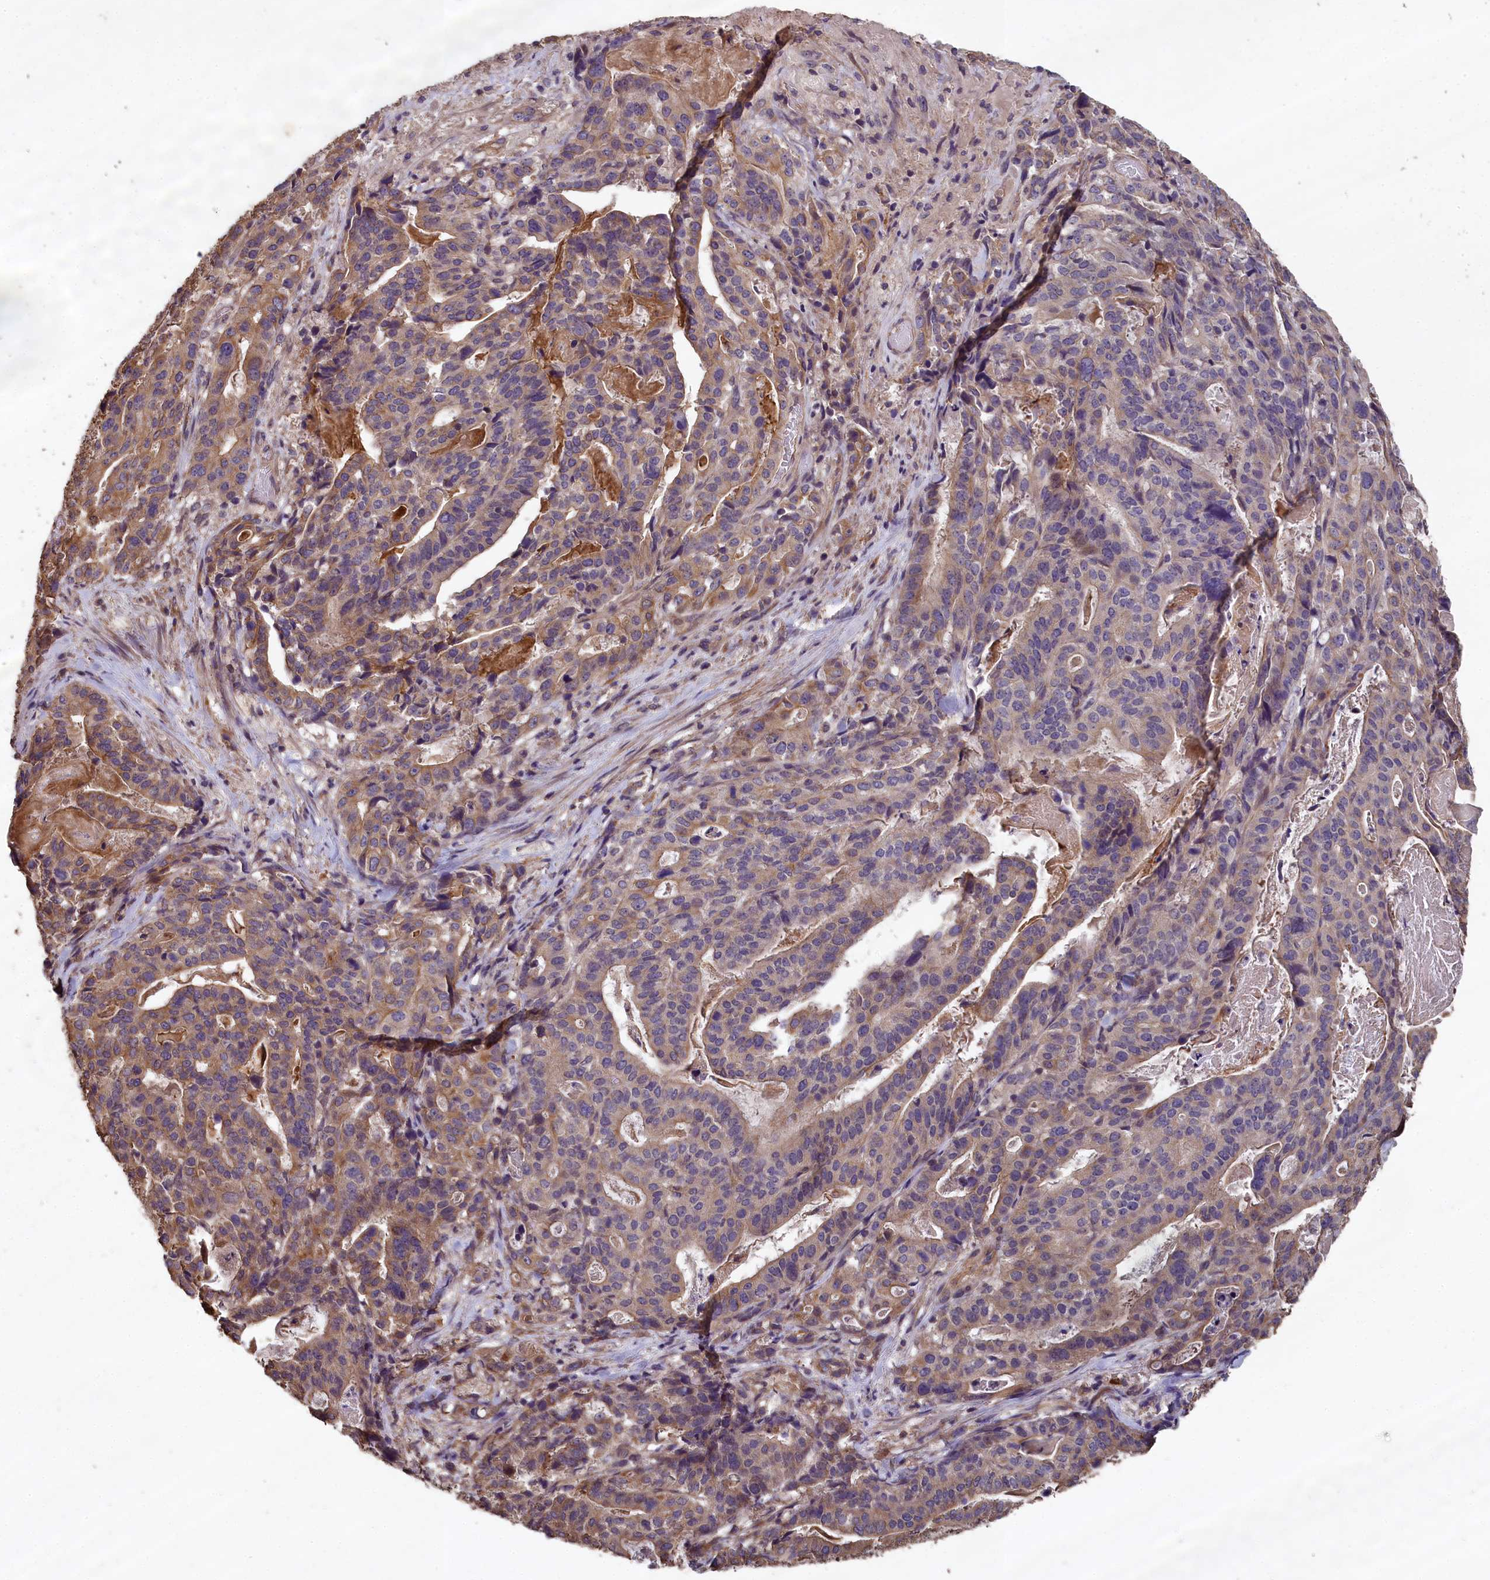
{"staining": {"intensity": "moderate", "quantity": "25%-75%", "location": "cytoplasmic/membranous"}, "tissue": "stomach cancer", "cell_type": "Tumor cells", "image_type": "cancer", "snomed": [{"axis": "morphology", "description": "Adenocarcinoma, NOS"}, {"axis": "topography", "description": "Stomach"}], "caption": "Immunohistochemistry (IHC) (DAB) staining of human adenocarcinoma (stomach) shows moderate cytoplasmic/membranous protein expression in about 25%-75% of tumor cells.", "gene": "CHD9", "patient": {"sex": "male", "age": 48}}